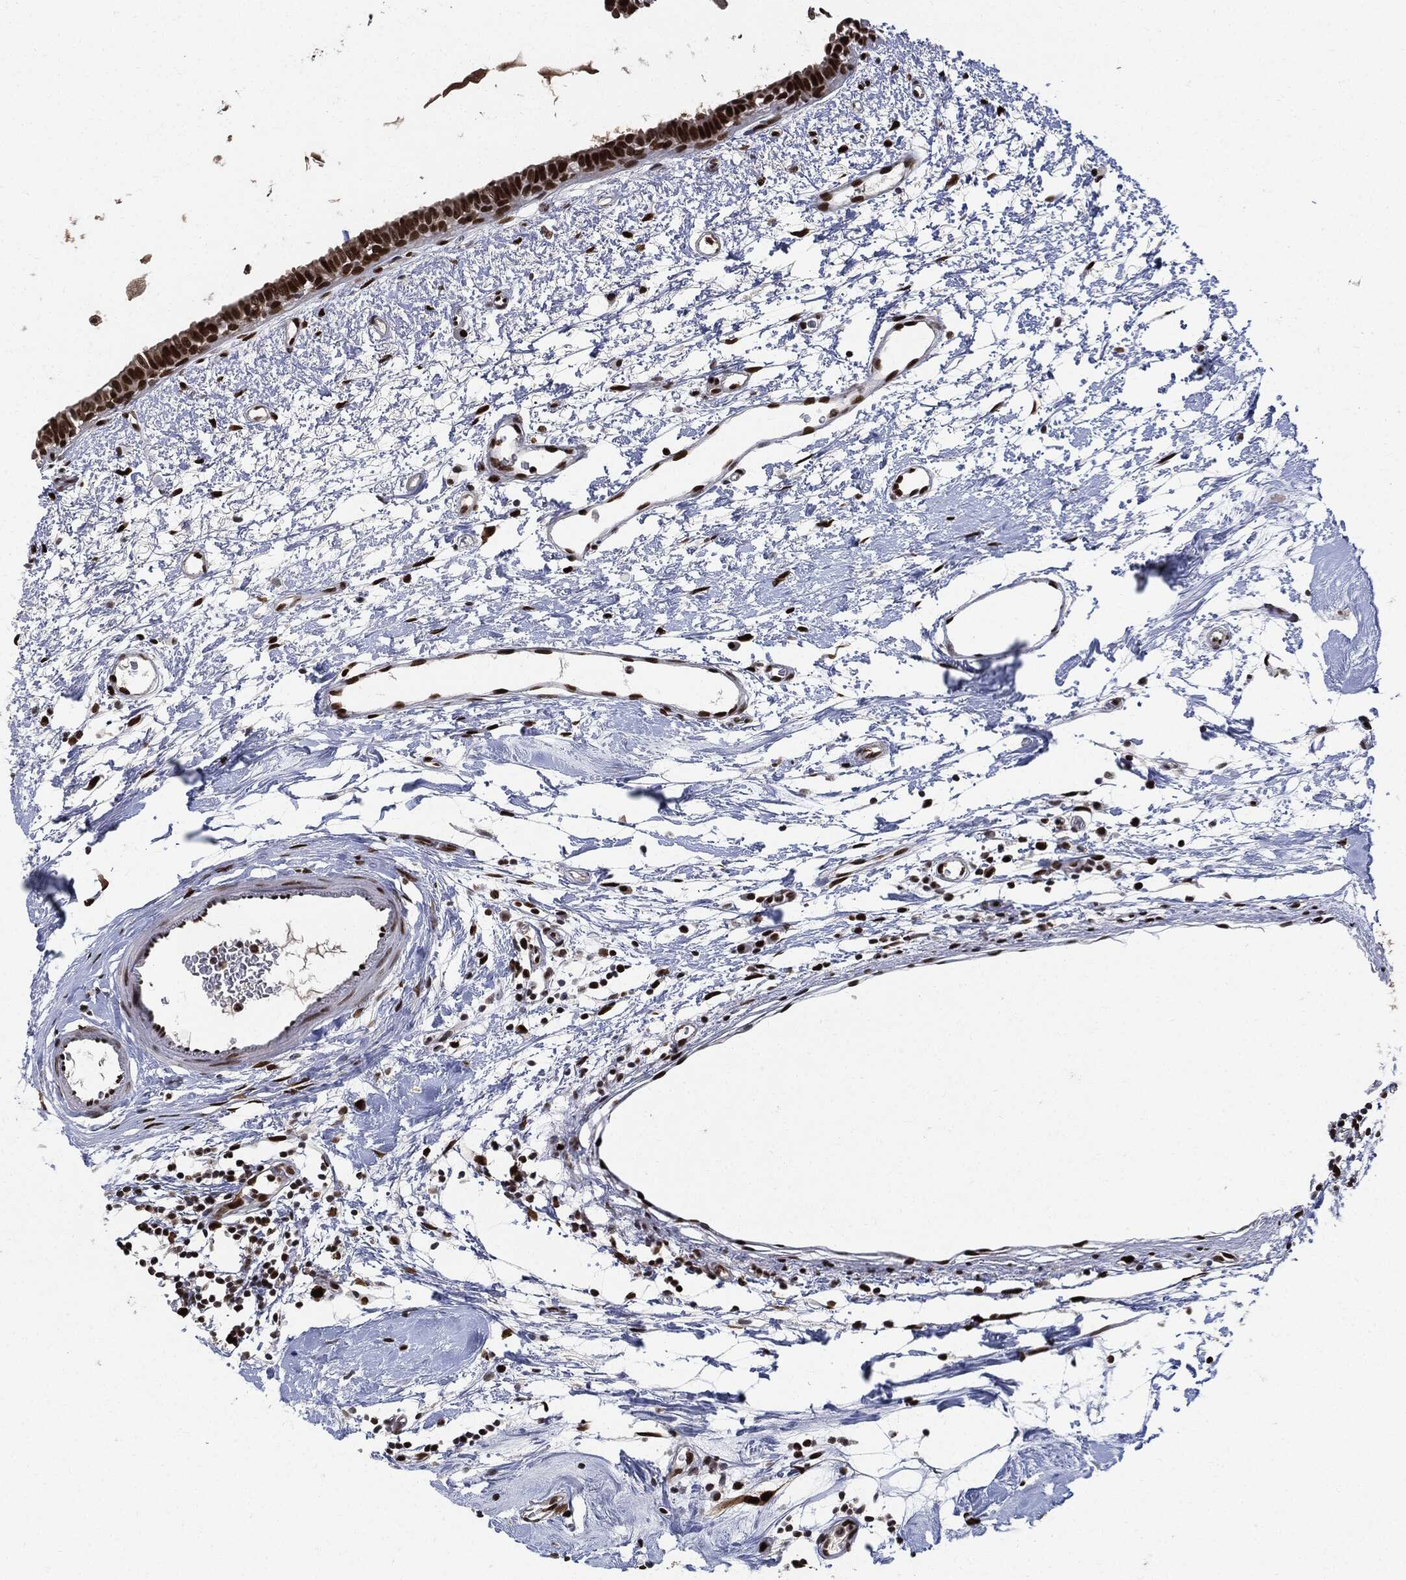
{"staining": {"intensity": "strong", "quantity": ">75%", "location": "nuclear"}, "tissue": "breast cancer", "cell_type": "Tumor cells", "image_type": "cancer", "snomed": [{"axis": "morphology", "description": "Normal tissue, NOS"}, {"axis": "morphology", "description": "Duct carcinoma"}, {"axis": "topography", "description": "Breast"}], "caption": "The image reveals immunohistochemical staining of invasive ductal carcinoma (breast). There is strong nuclear expression is identified in approximately >75% of tumor cells. (Brightfield microscopy of DAB IHC at high magnification).", "gene": "PCNA", "patient": {"sex": "female", "age": 40}}